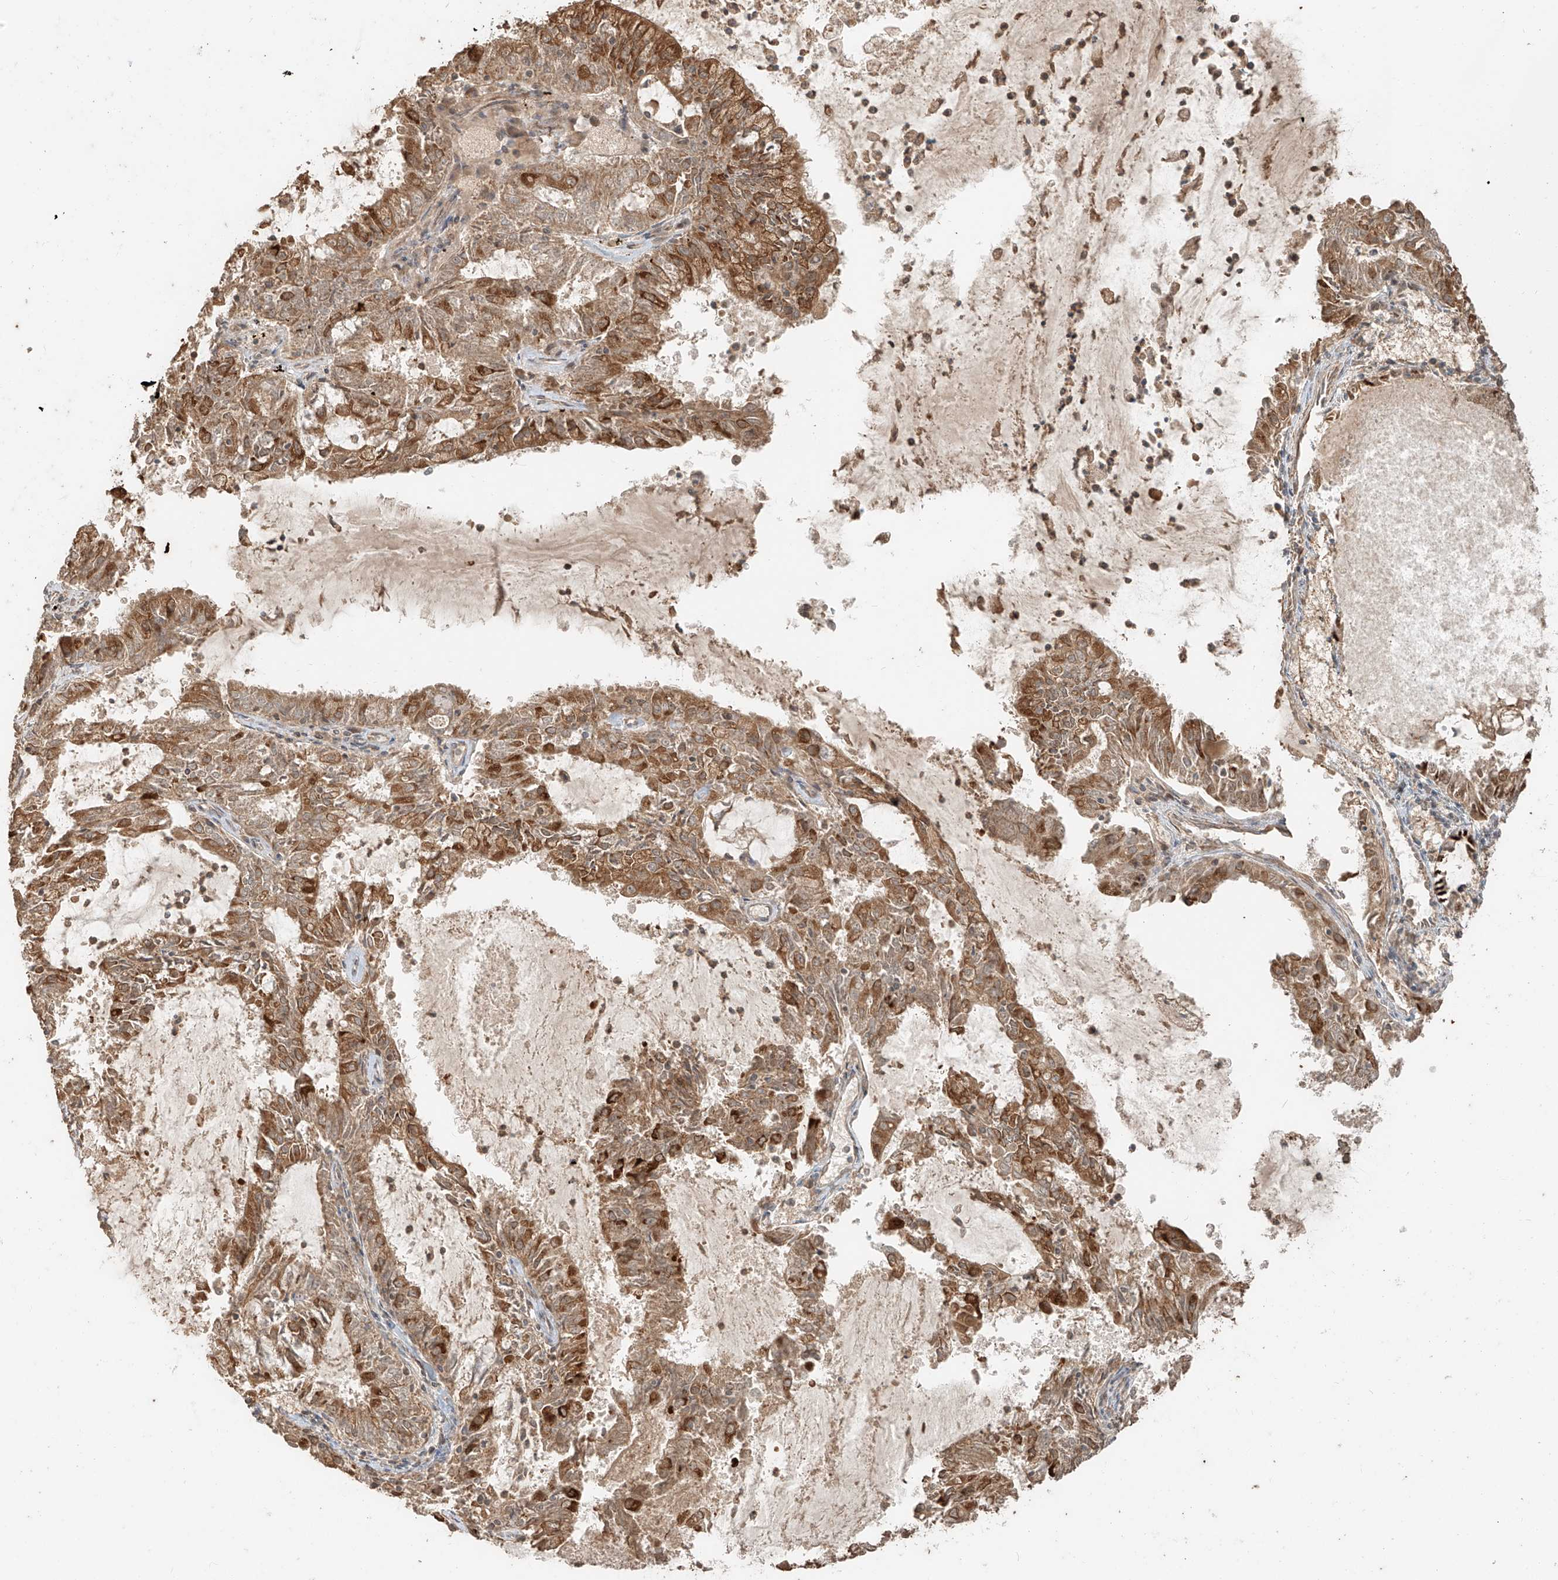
{"staining": {"intensity": "moderate", "quantity": "25%-75%", "location": "cytoplasmic/membranous"}, "tissue": "endometrial cancer", "cell_type": "Tumor cells", "image_type": "cancer", "snomed": [{"axis": "morphology", "description": "Adenocarcinoma, NOS"}, {"axis": "topography", "description": "Endometrium"}], "caption": "DAB immunohistochemical staining of adenocarcinoma (endometrial) shows moderate cytoplasmic/membranous protein positivity in about 25%-75% of tumor cells.", "gene": "ANKZF1", "patient": {"sex": "female", "age": 57}}